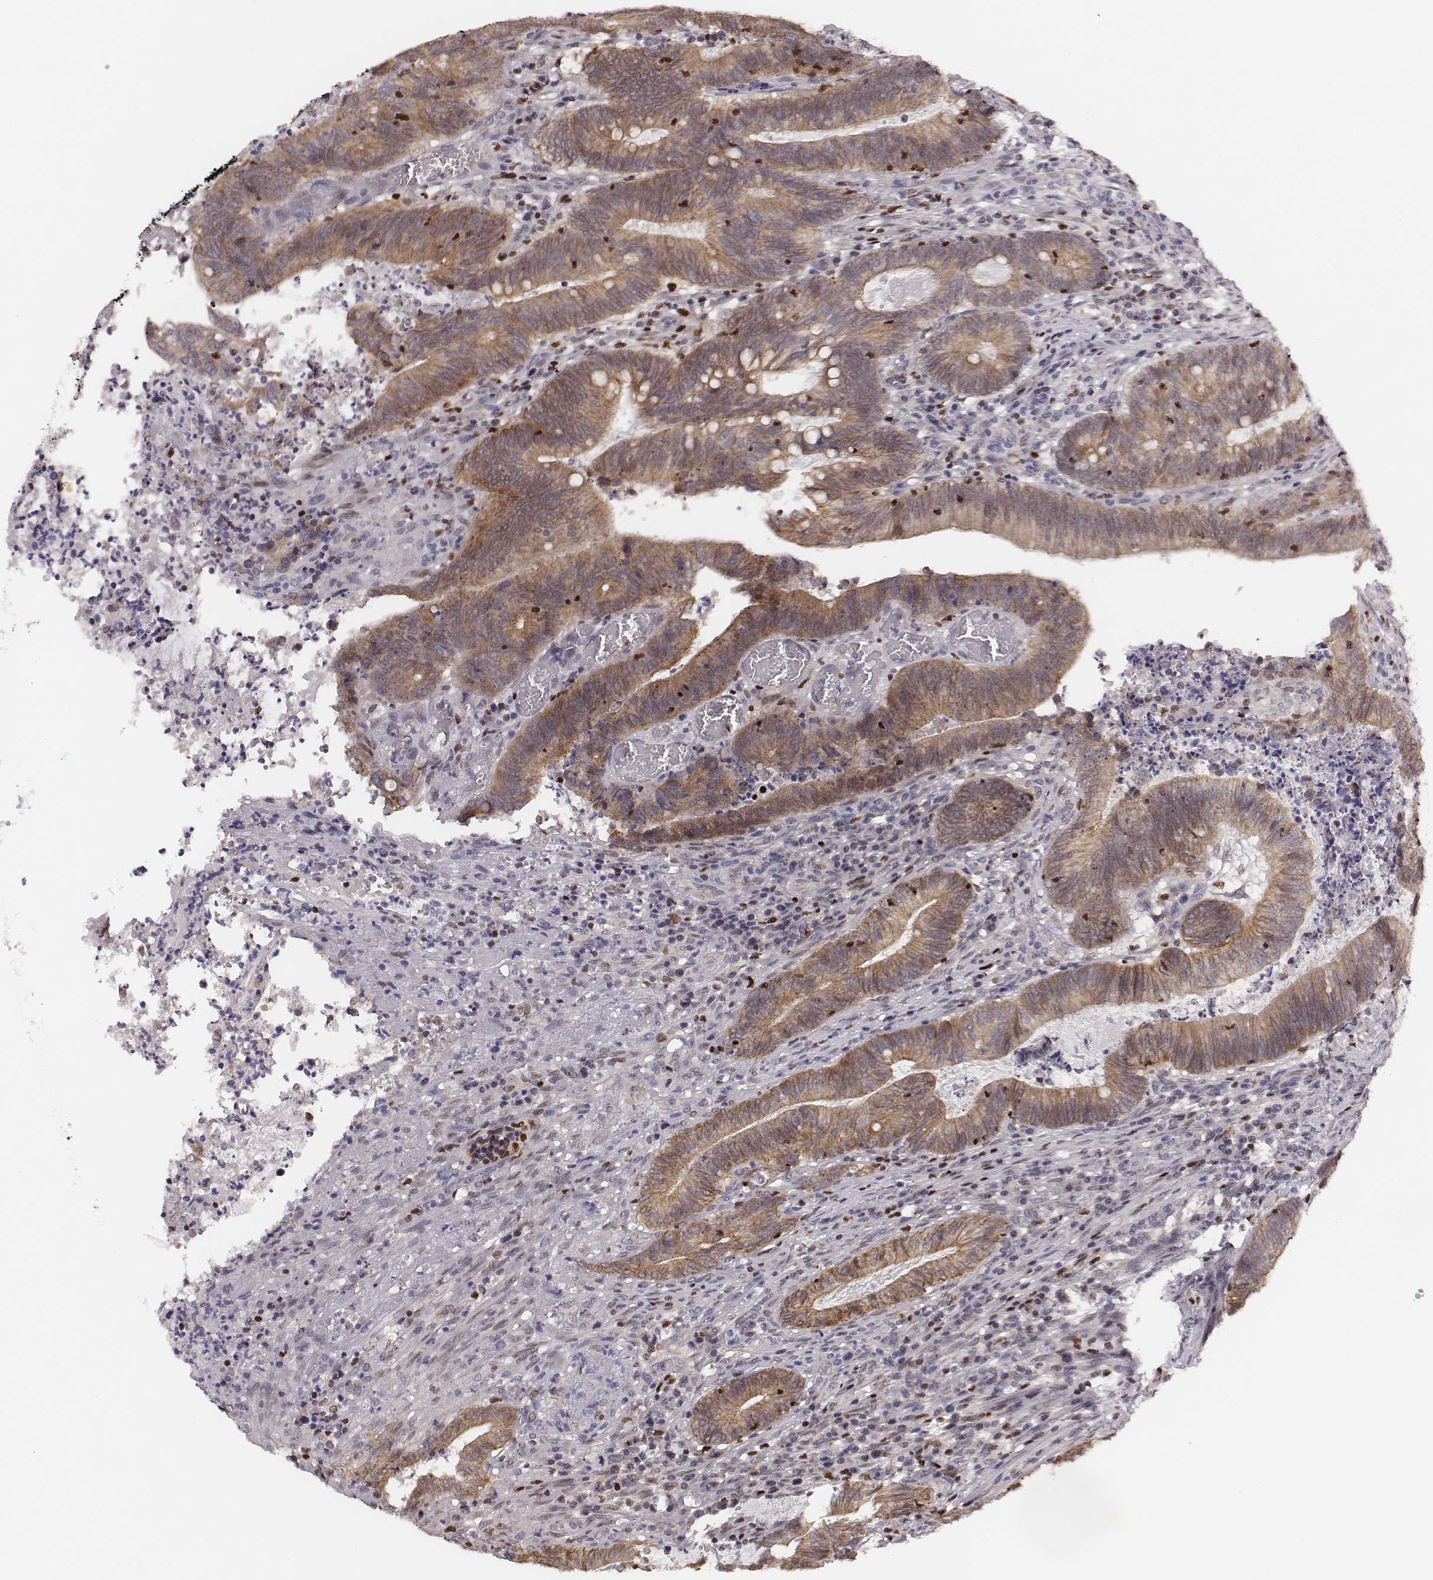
{"staining": {"intensity": "weak", "quantity": "25%-75%", "location": "cytoplasmic/membranous"}, "tissue": "colorectal cancer", "cell_type": "Tumor cells", "image_type": "cancer", "snomed": [{"axis": "morphology", "description": "Adenocarcinoma, NOS"}, {"axis": "topography", "description": "Colon"}], "caption": "A high-resolution histopathology image shows immunohistochemistry (IHC) staining of colorectal adenocarcinoma, which shows weak cytoplasmic/membranous expression in approximately 25%-75% of tumor cells. (DAB (3,3'-diaminobenzidine) IHC with brightfield microscopy, high magnification).", "gene": "WDR59", "patient": {"sex": "female", "age": 70}}